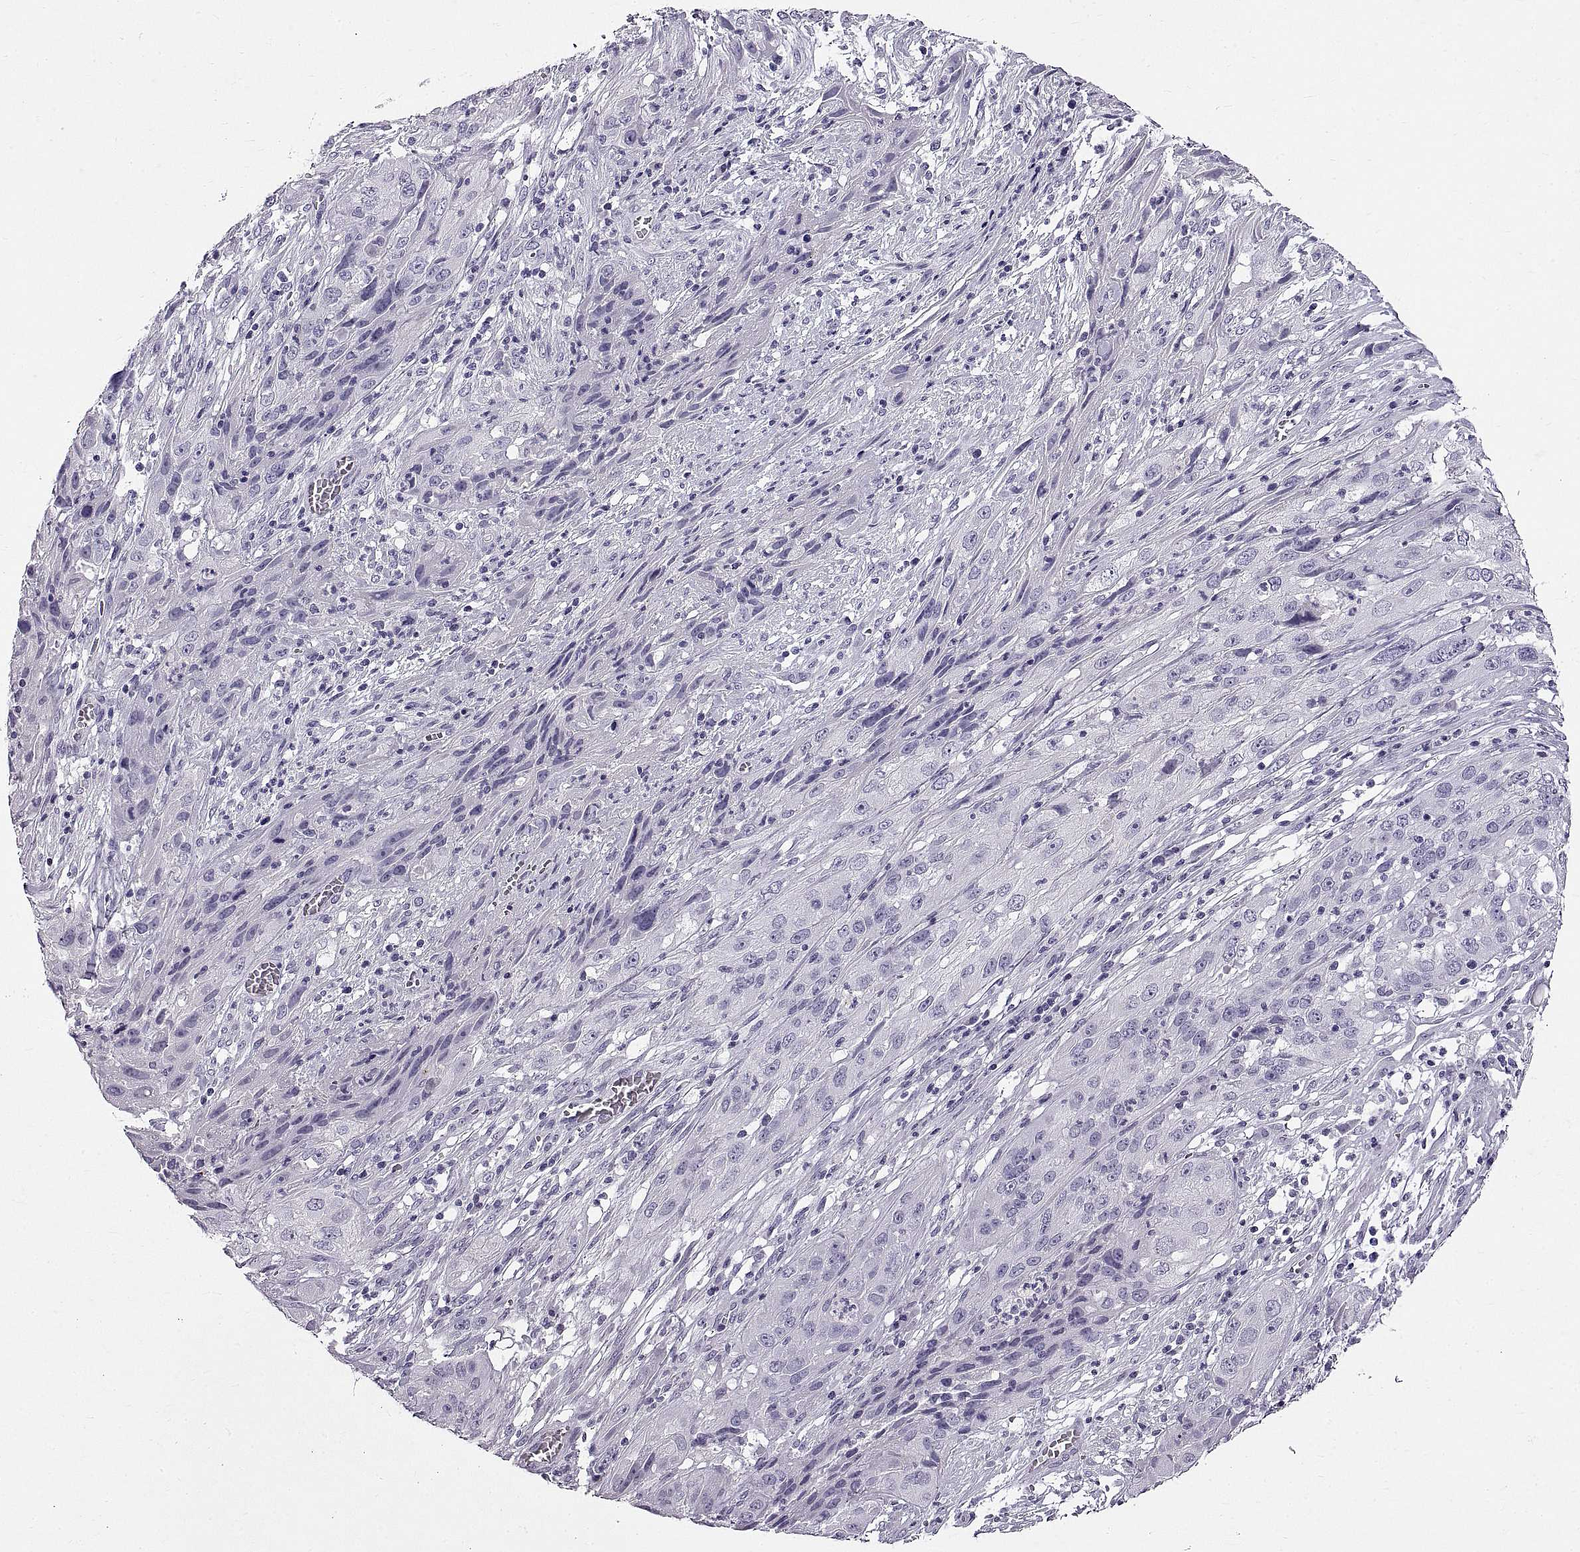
{"staining": {"intensity": "negative", "quantity": "none", "location": "none"}, "tissue": "cervical cancer", "cell_type": "Tumor cells", "image_type": "cancer", "snomed": [{"axis": "morphology", "description": "Squamous cell carcinoma, NOS"}, {"axis": "topography", "description": "Cervix"}], "caption": "This is an immunohistochemistry (IHC) photomicrograph of human squamous cell carcinoma (cervical). There is no staining in tumor cells.", "gene": "WFDC8", "patient": {"sex": "female", "age": 32}}